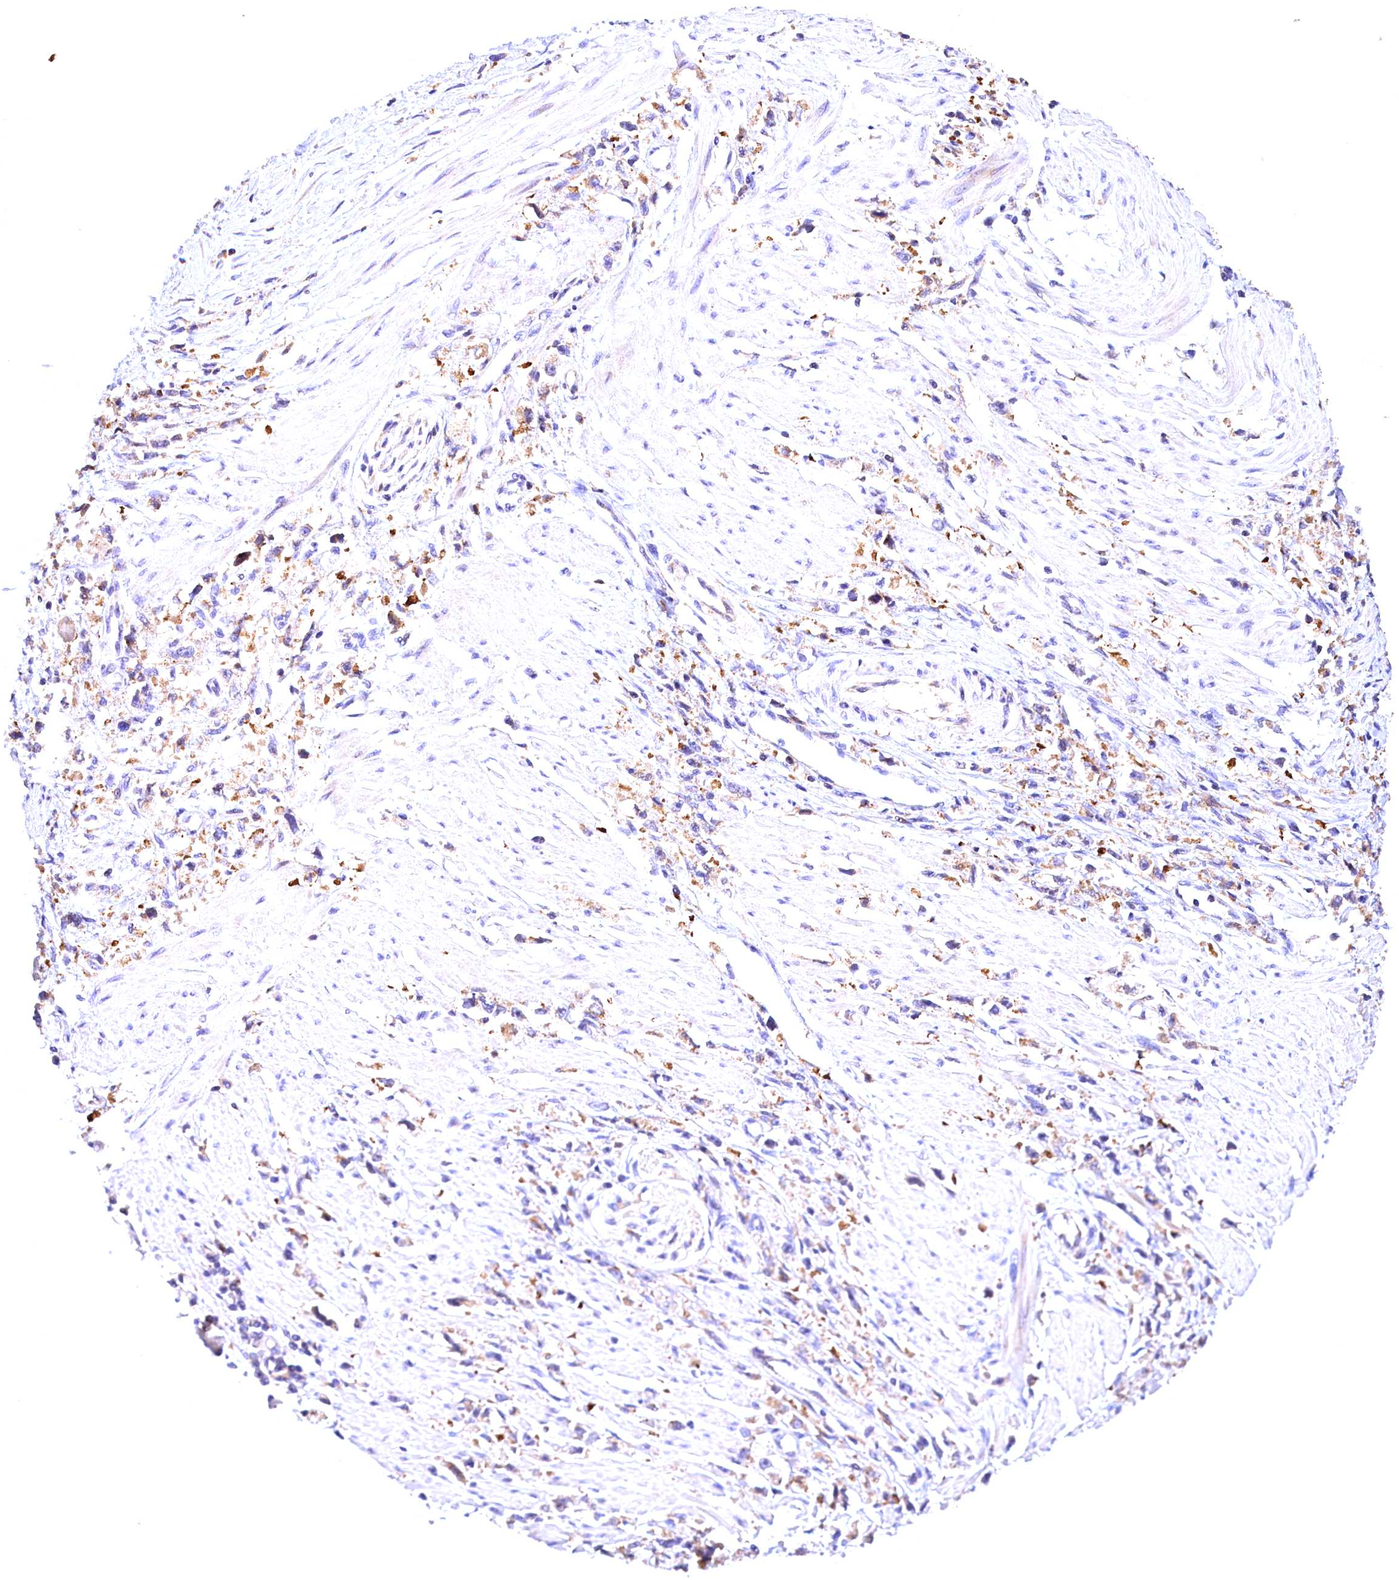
{"staining": {"intensity": "moderate", "quantity": "<25%", "location": "cytoplasmic/membranous"}, "tissue": "stomach cancer", "cell_type": "Tumor cells", "image_type": "cancer", "snomed": [{"axis": "morphology", "description": "Adenocarcinoma, NOS"}, {"axis": "topography", "description": "Stomach"}], "caption": "Immunohistochemical staining of stomach cancer demonstrates low levels of moderate cytoplasmic/membranous protein staining in approximately <25% of tumor cells.", "gene": "NAIP", "patient": {"sex": "female", "age": 59}}